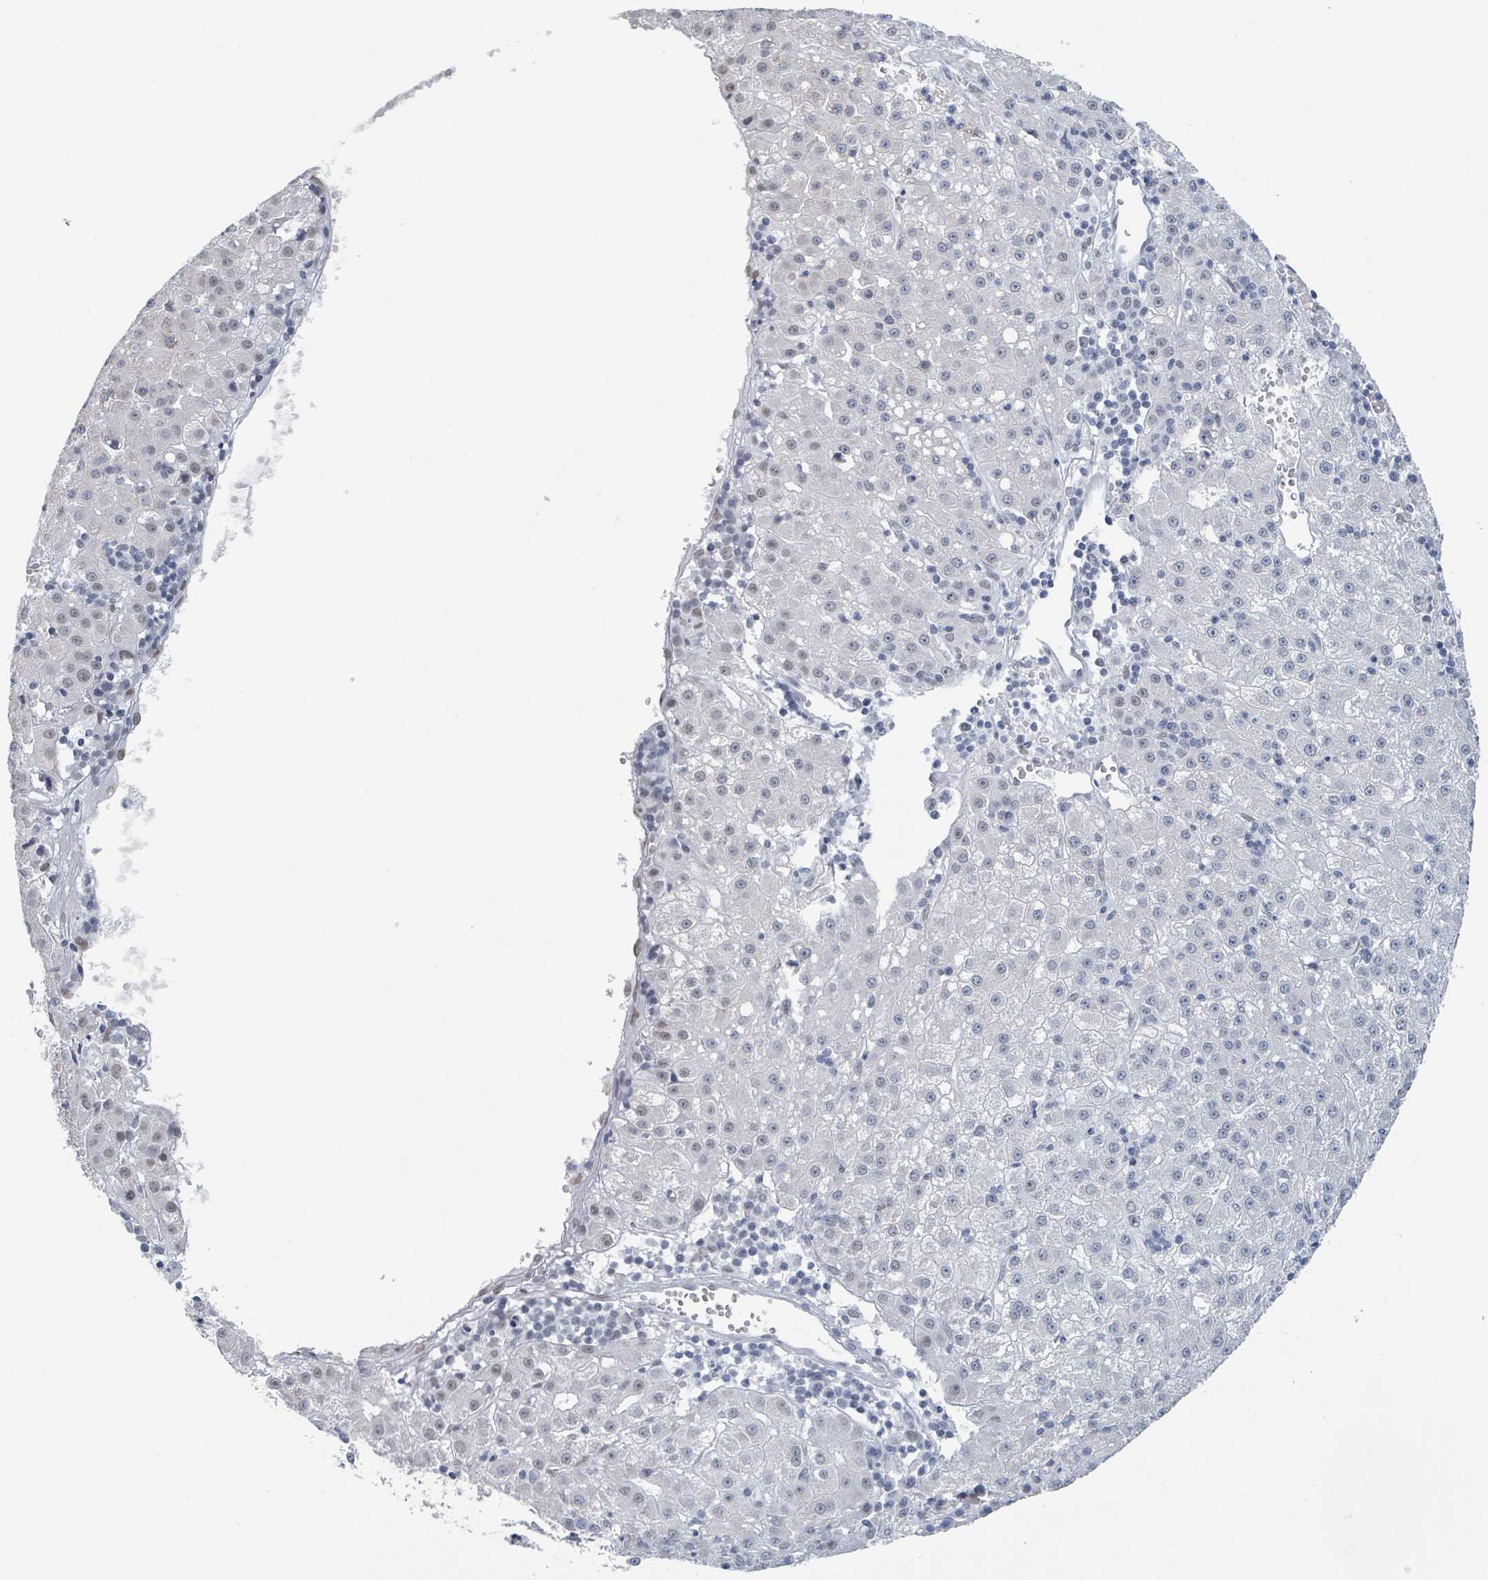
{"staining": {"intensity": "negative", "quantity": "none", "location": "none"}, "tissue": "liver cancer", "cell_type": "Tumor cells", "image_type": "cancer", "snomed": [{"axis": "morphology", "description": "Carcinoma, Hepatocellular, NOS"}, {"axis": "topography", "description": "Liver"}], "caption": "Micrograph shows no protein positivity in tumor cells of liver cancer tissue.", "gene": "EHMT2", "patient": {"sex": "male", "age": 76}}